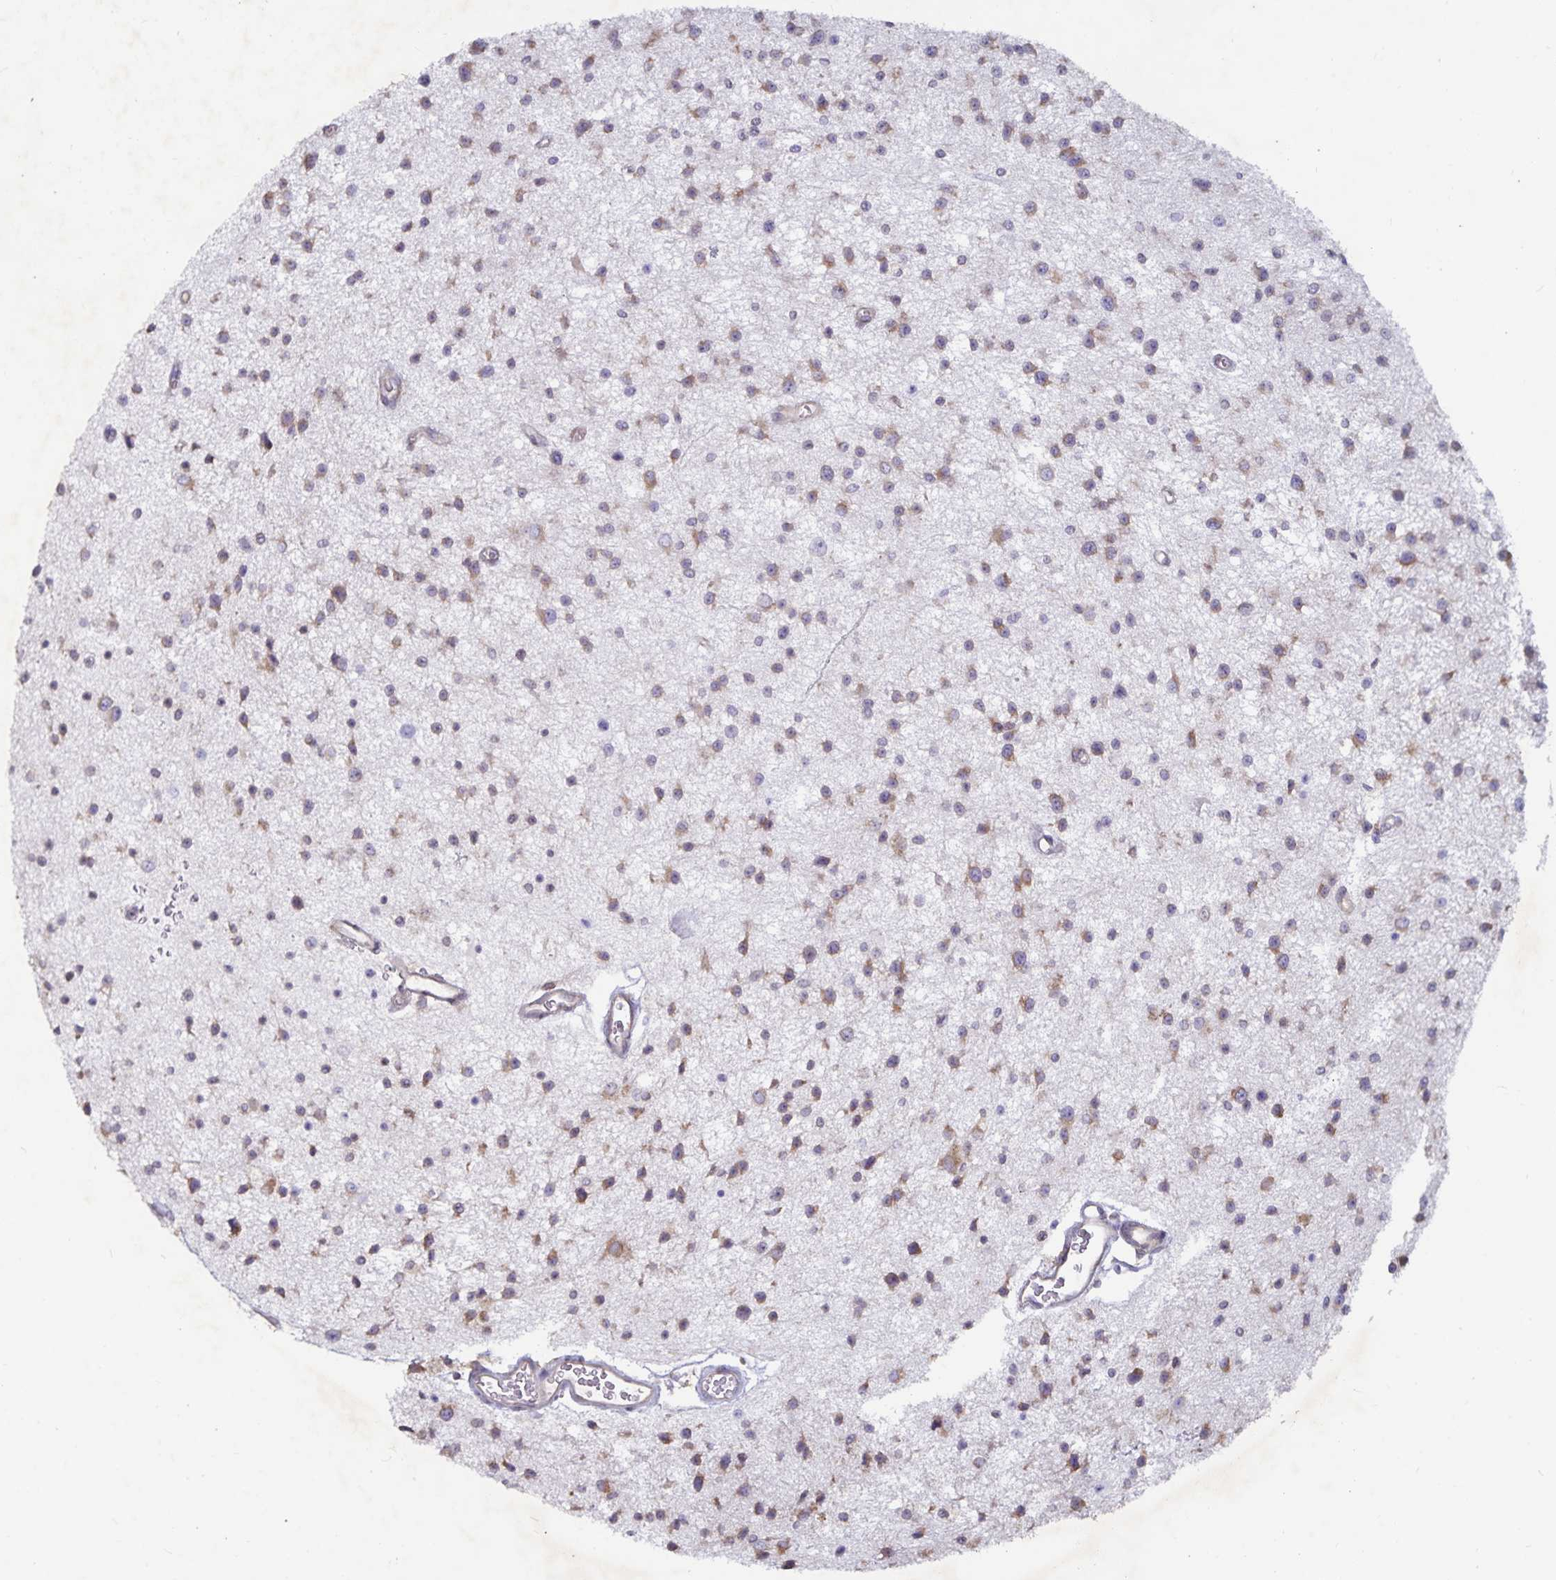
{"staining": {"intensity": "moderate", "quantity": "25%-75%", "location": "cytoplasmic/membranous"}, "tissue": "glioma", "cell_type": "Tumor cells", "image_type": "cancer", "snomed": [{"axis": "morphology", "description": "Glioma, malignant, Low grade"}, {"axis": "topography", "description": "Brain"}], "caption": "The histopathology image demonstrates immunohistochemical staining of glioma. There is moderate cytoplasmic/membranous expression is seen in about 25%-75% of tumor cells.", "gene": "FAM120A", "patient": {"sex": "male", "age": 43}}